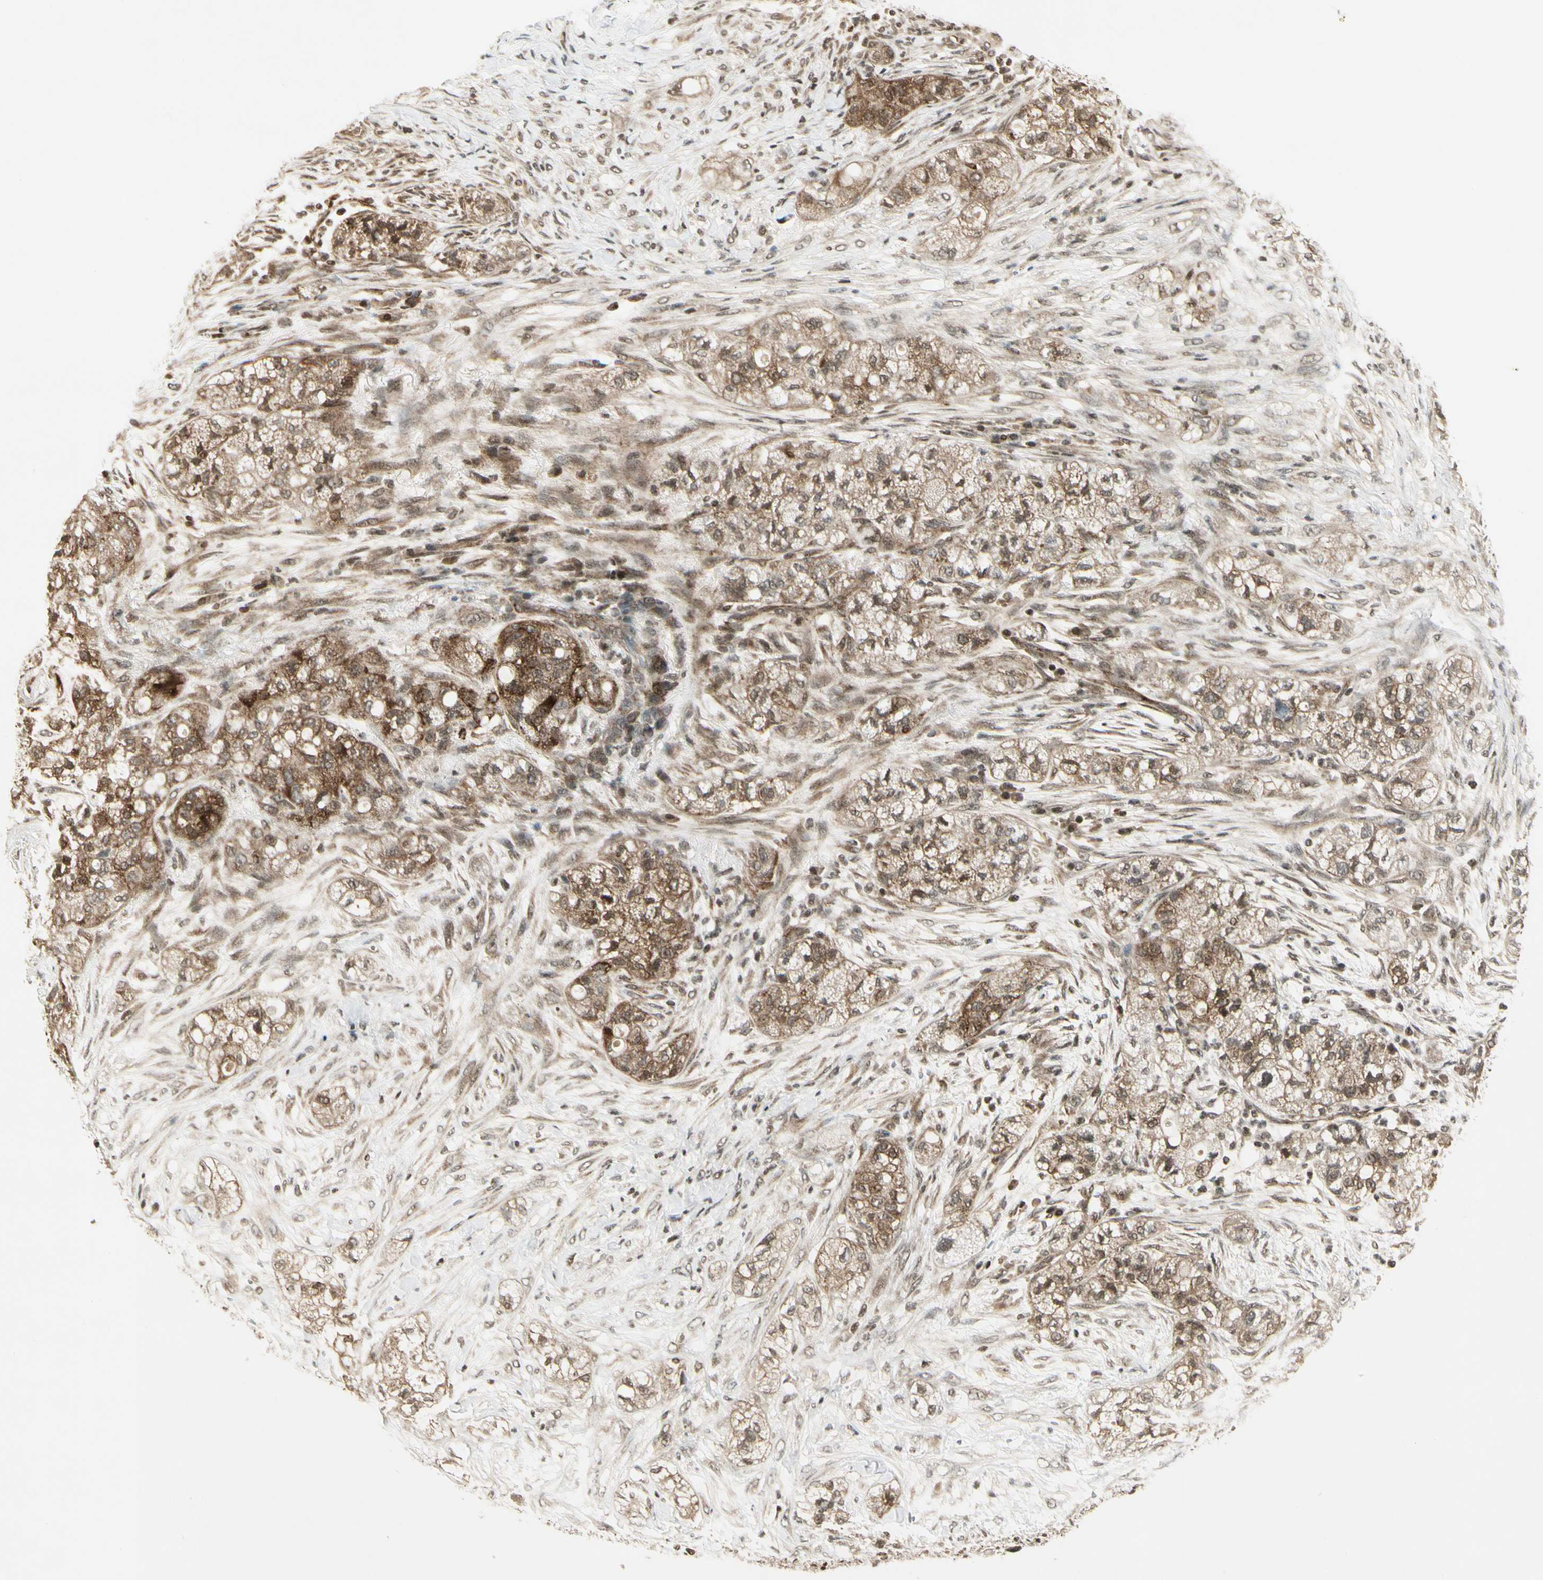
{"staining": {"intensity": "moderate", "quantity": "25%-75%", "location": "cytoplasmic/membranous"}, "tissue": "pancreatic cancer", "cell_type": "Tumor cells", "image_type": "cancer", "snomed": [{"axis": "morphology", "description": "Adenocarcinoma, NOS"}, {"axis": "topography", "description": "Pancreas"}], "caption": "Protein staining demonstrates moderate cytoplasmic/membranous positivity in about 25%-75% of tumor cells in adenocarcinoma (pancreatic).", "gene": "SMN2", "patient": {"sex": "female", "age": 78}}